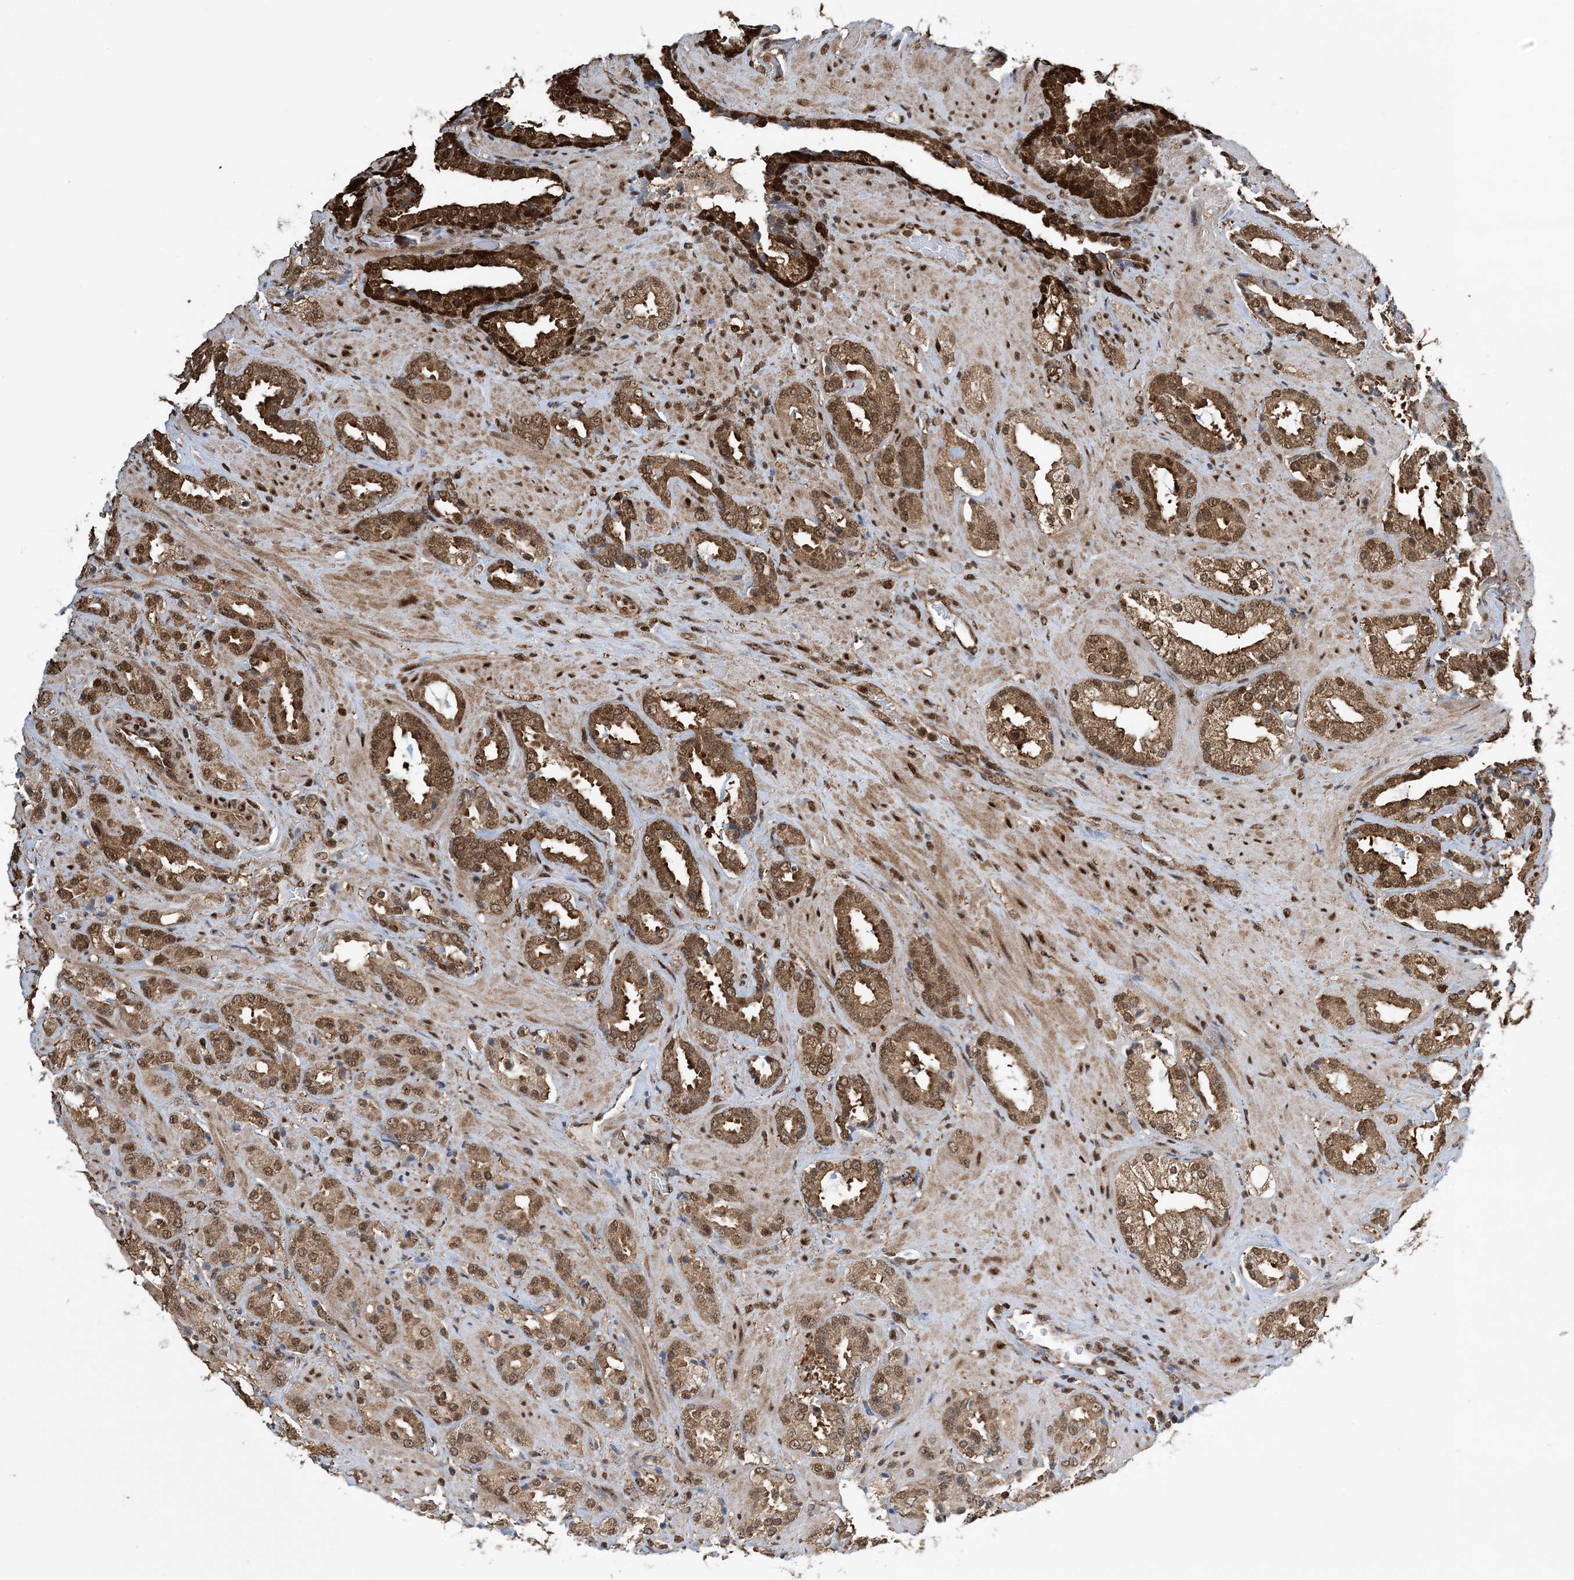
{"staining": {"intensity": "moderate", "quantity": ">75%", "location": "cytoplasmic/membranous,nuclear"}, "tissue": "prostate cancer", "cell_type": "Tumor cells", "image_type": "cancer", "snomed": [{"axis": "morphology", "description": "Adenocarcinoma, High grade"}, {"axis": "topography", "description": "Prostate"}], "caption": "An IHC histopathology image of neoplastic tissue is shown. Protein staining in brown shows moderate cytoplasmic/membranous and nuclear positivity in prostate adenocarcinoma (high-grade) within tumor cells.", "gene": "HSPA1A", "patient": {"sex": "male", "age": 64}}